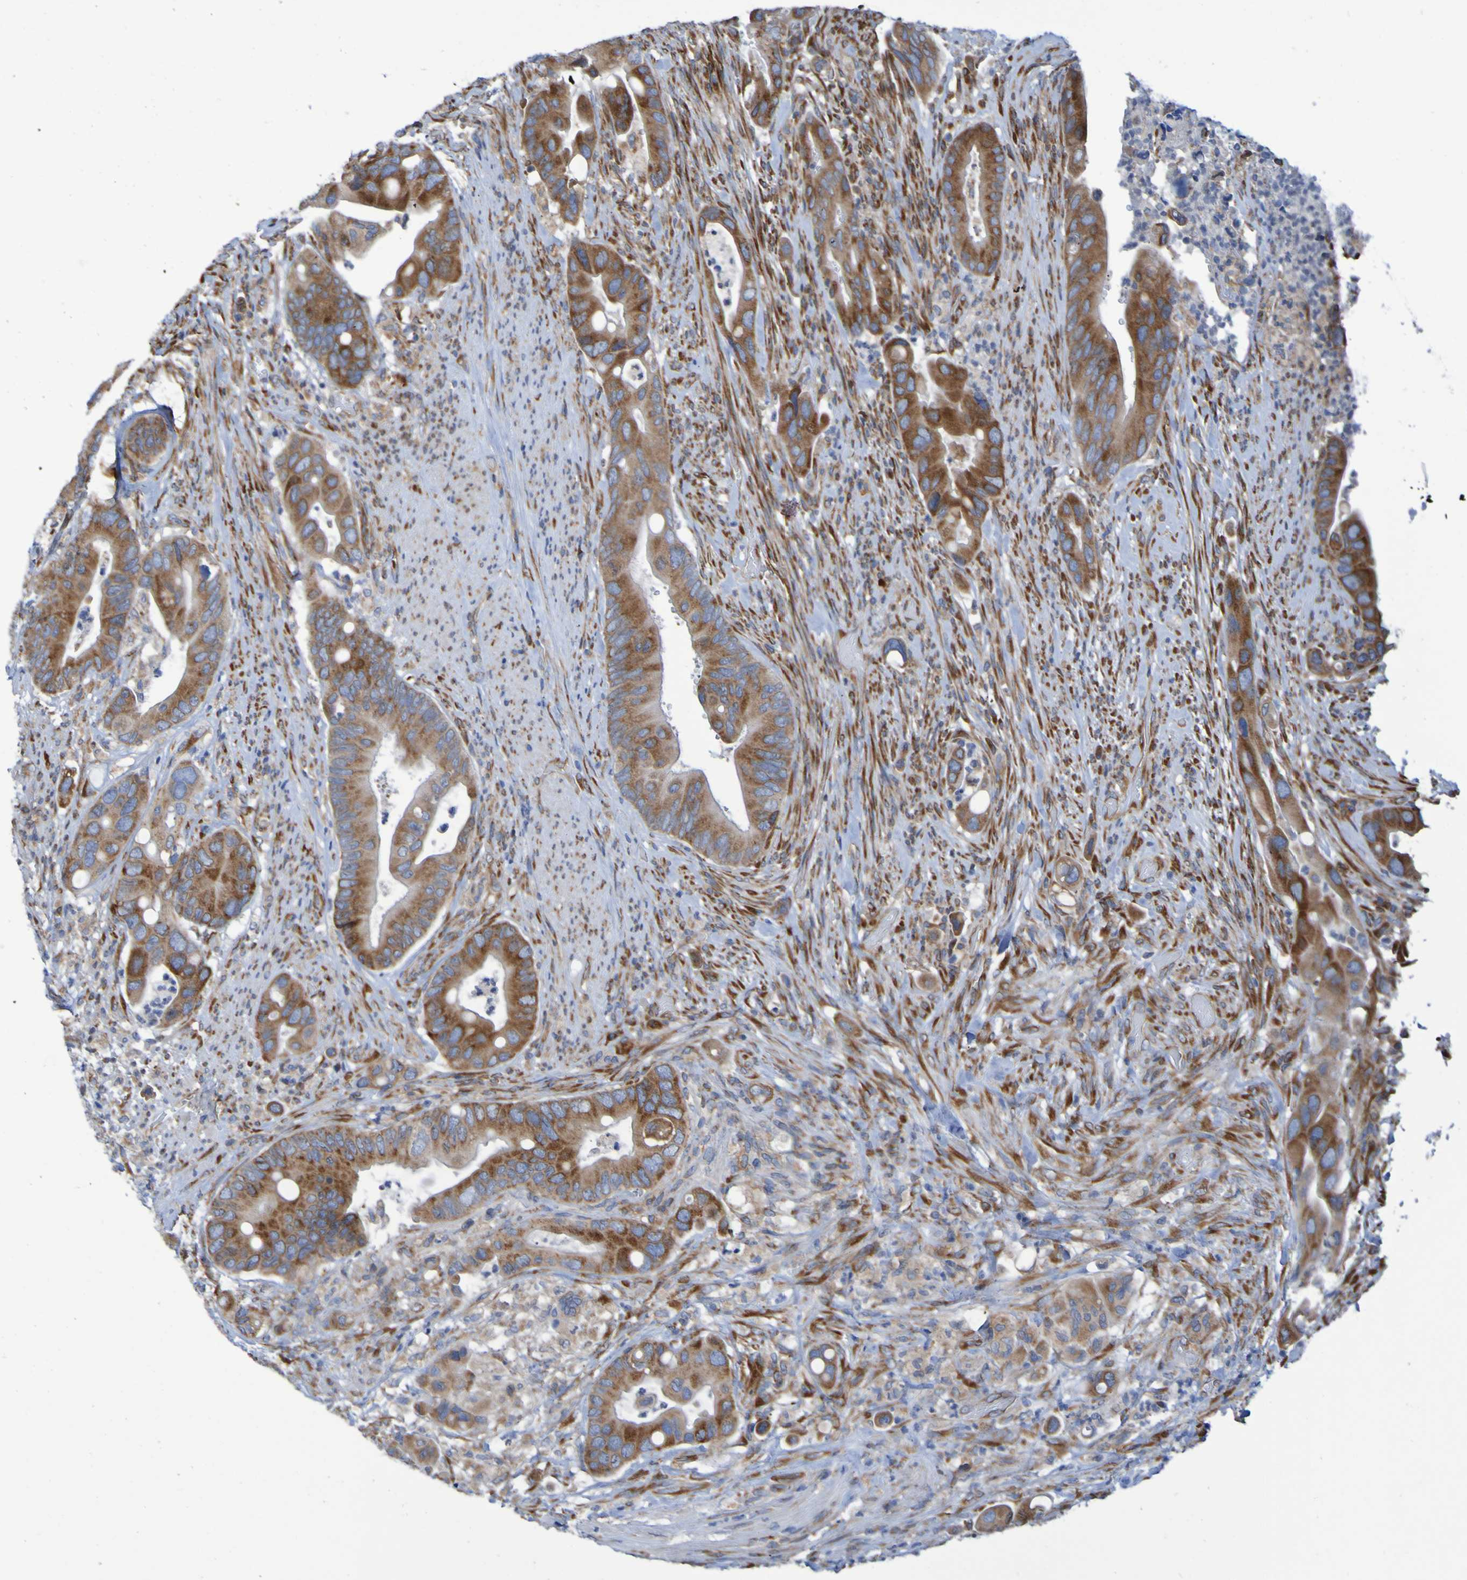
{"staining": {"intensity": "strong", "quantity": ">75%", "location": "cytoplasmic/membranous"}, "tissue": "colorectal cancer", "cell_type": "Tumor cells", "image_type": "cancer", "snomed": [{"axis": "morphology", "description": "Adenocarcinoma, NOS"}, {"axis": "topography", "description": "Rectum"}], "caption": "A micrograph of colorectal cancer stained for a protein exhibits strong cytoplasmic/membranous brown staining in tumor cells.", "gene": "FKBP3", "patient": {"sex": "female", "age": 57}}